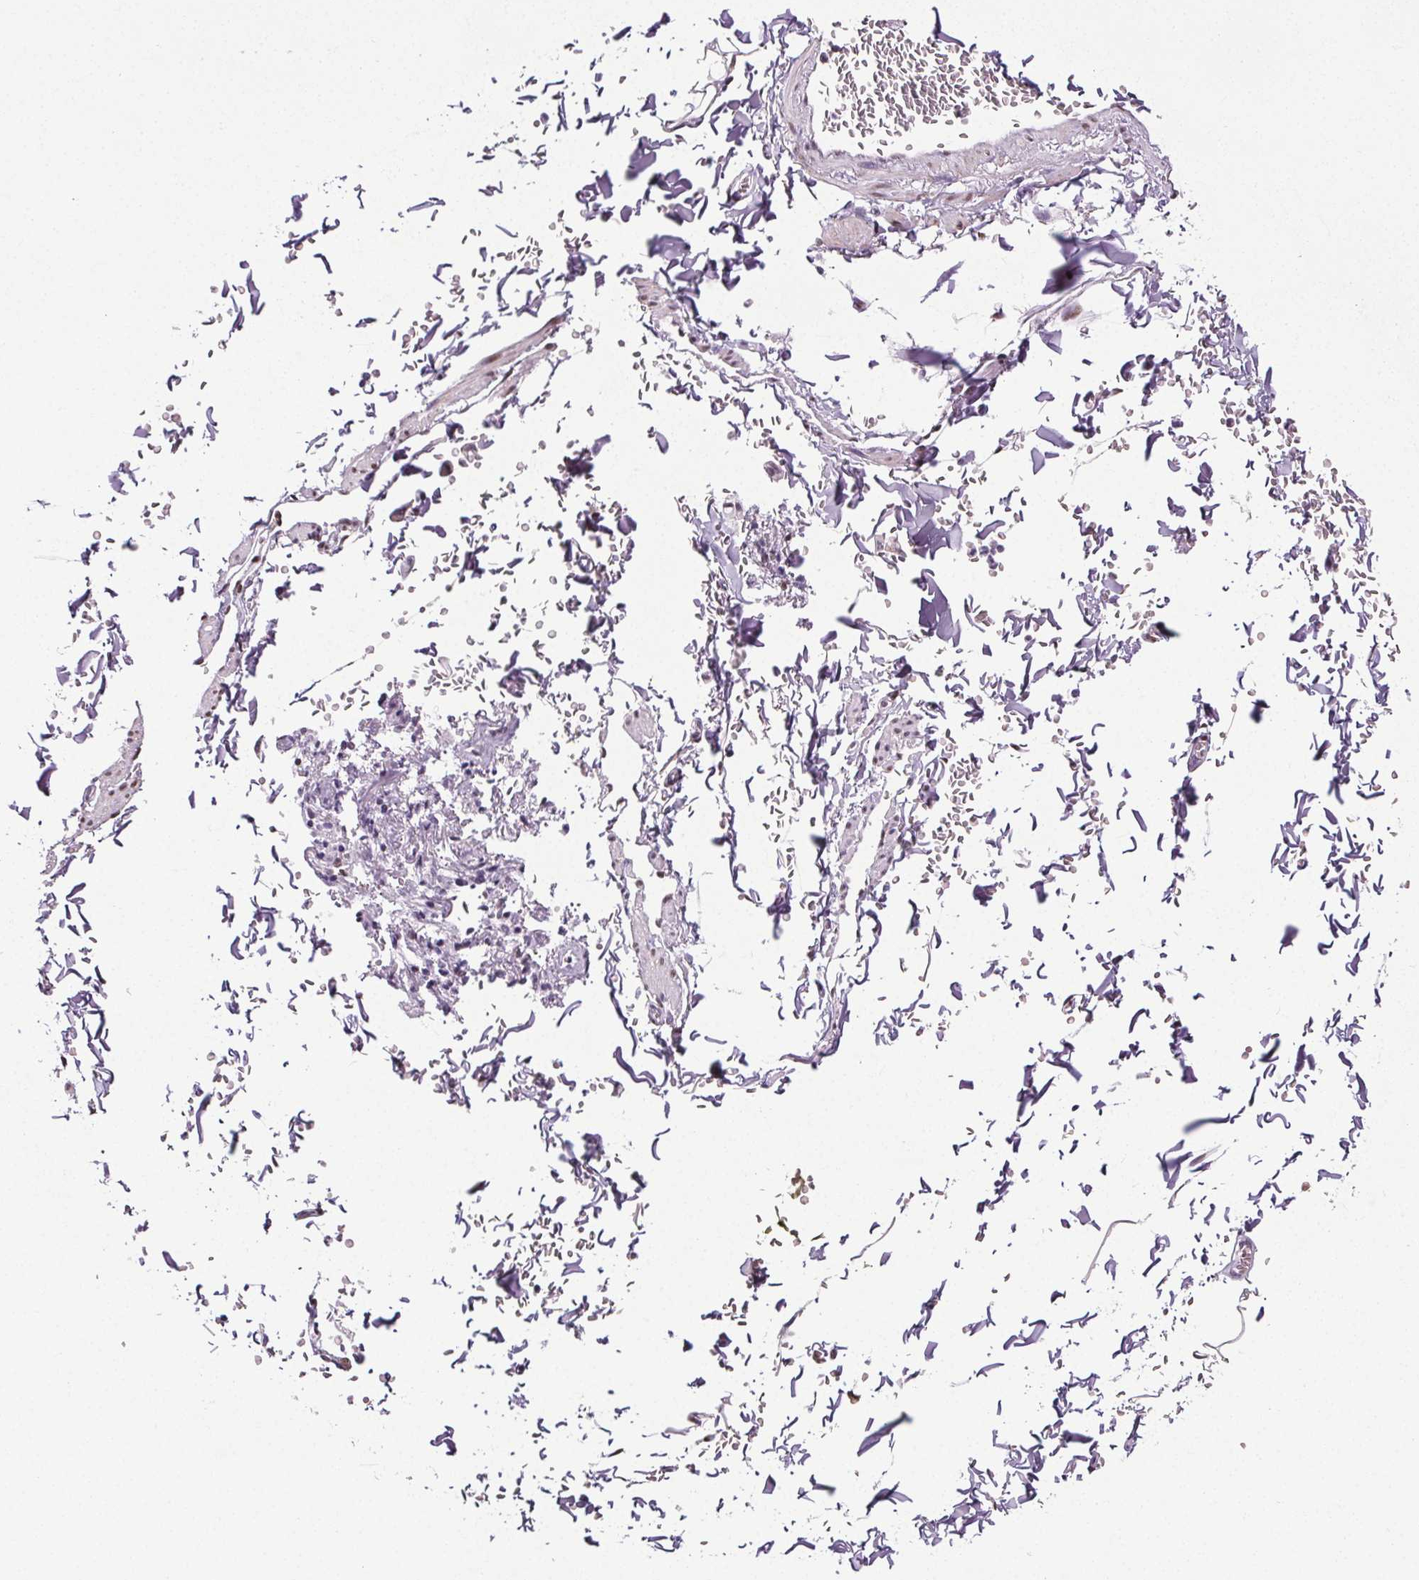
{"staining": {"intensity": "negative", "quantity": "none", "location": "none"}, "tissue": "adipose tissue", "cell_type": "Adipocytes", "image_type": "normal", "snomed": [{"axis": "morphology", "description": "Normal tissue, NOS"}, {"axis": "topography", "description": "Cartilage tissue"}, {"axis": "topography", "description": "Bronchus"}, {"axis": "topography", "description": "Peripheral nerve tissue"}], "caption": "Immunohistochemical staining of unremarkable human adipose tissue exhibits no significant staining in adipocytes.", "gene": "GP6", "patient": {"sex": "male", "age": 67}}